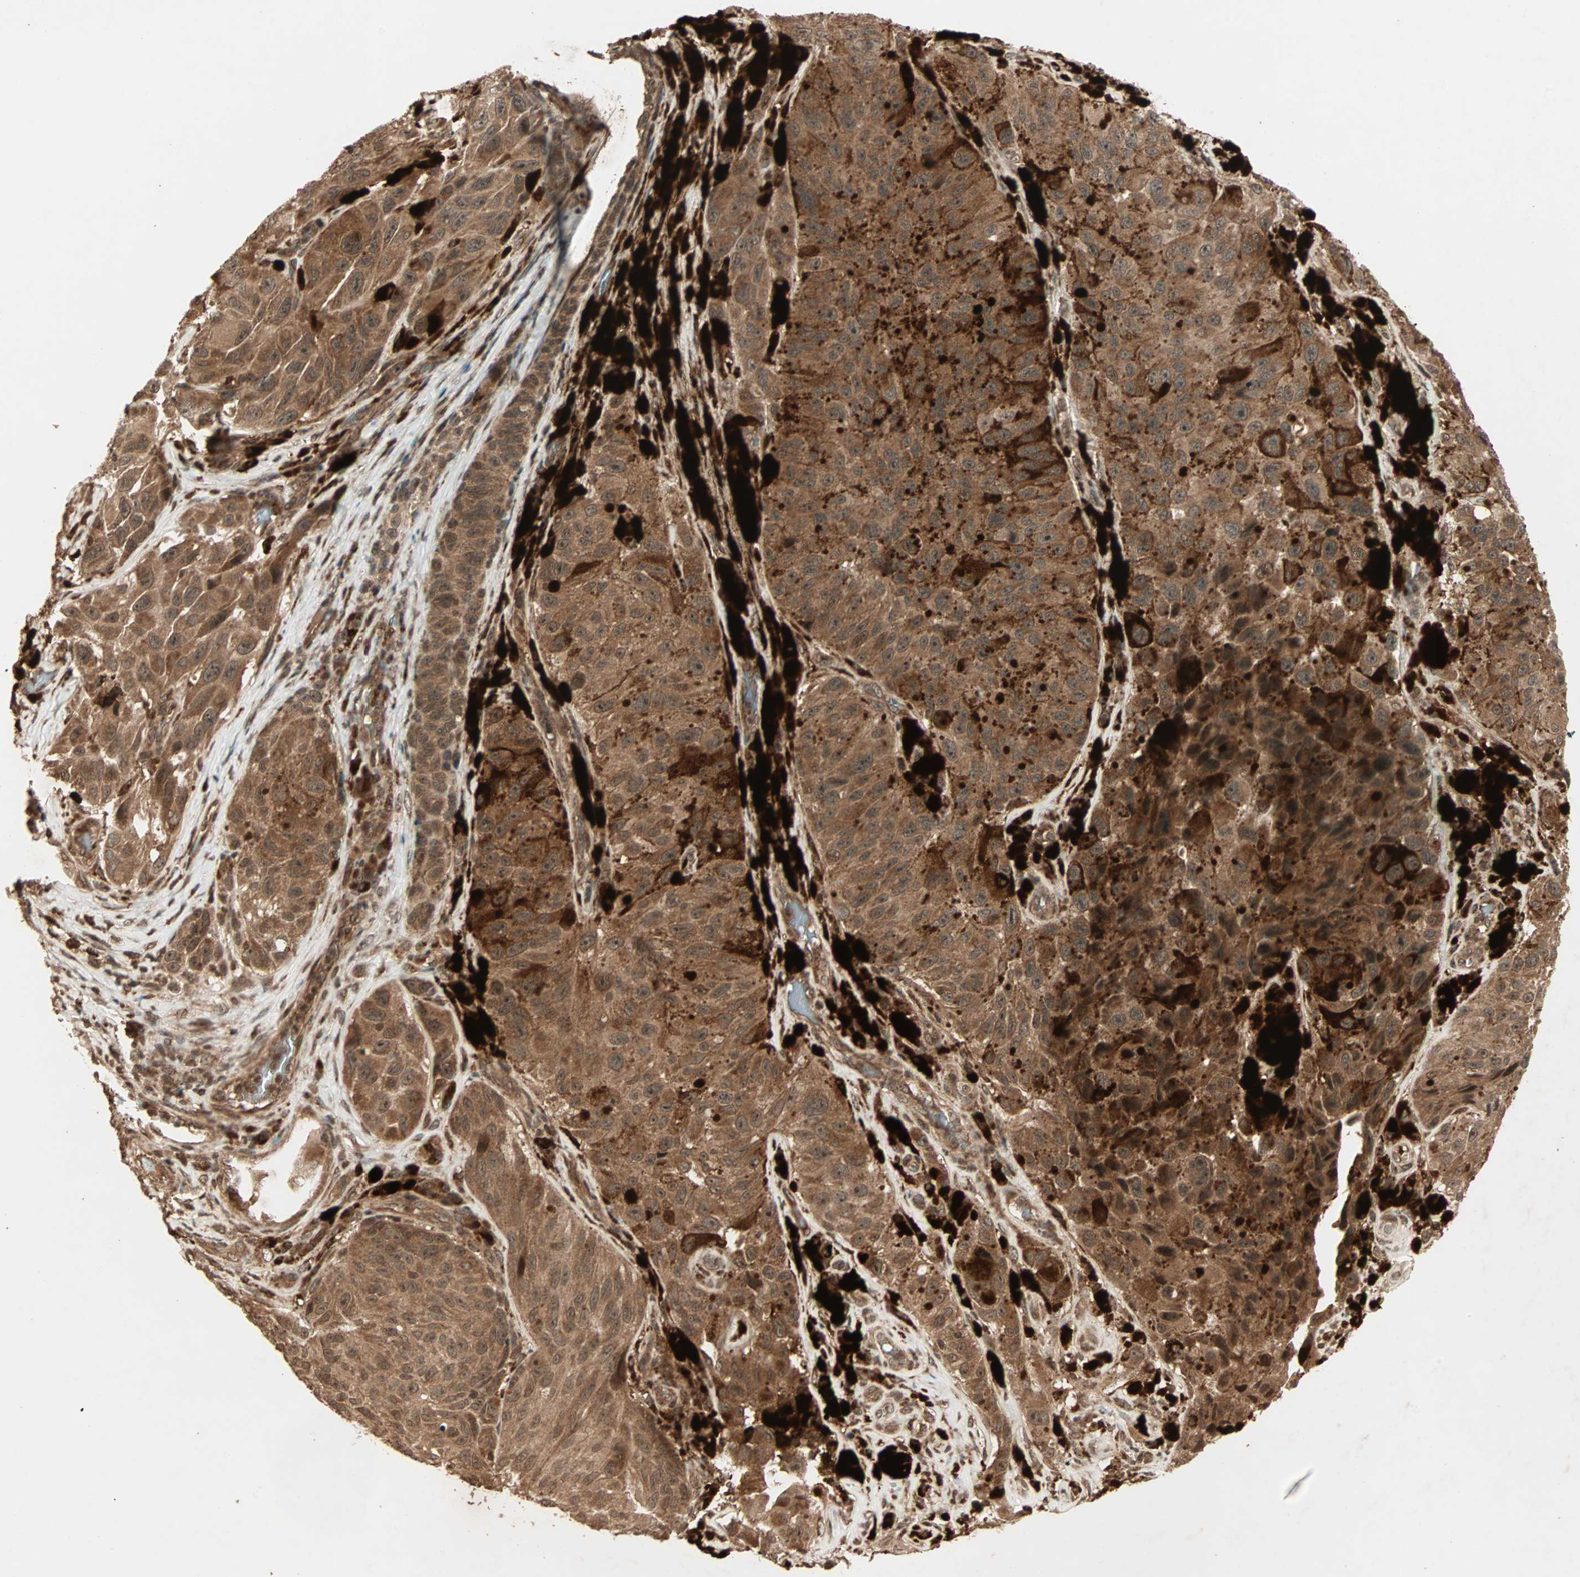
{"staining": {"intensity": "strong", "quantity": ">75%", "location": "cytoplasmic/membranous"}, "tissue": "melanoma", "cell_type": "Tumor cells", "image_type": "cancer", "snomed": [{"axis": "morphology", "description": "Malignant melanoma, NOS"}, {"axis": "topography", "description": "Skin"}], "caption": "Immunohistochemistry (IHC) of human melanoma exhibits high levels of strong cytoplasmic/membranous positivity in approximately >75% of tumor cells.", "gene": "RFFL", "patient": {"sex": "female", "age": 73}}